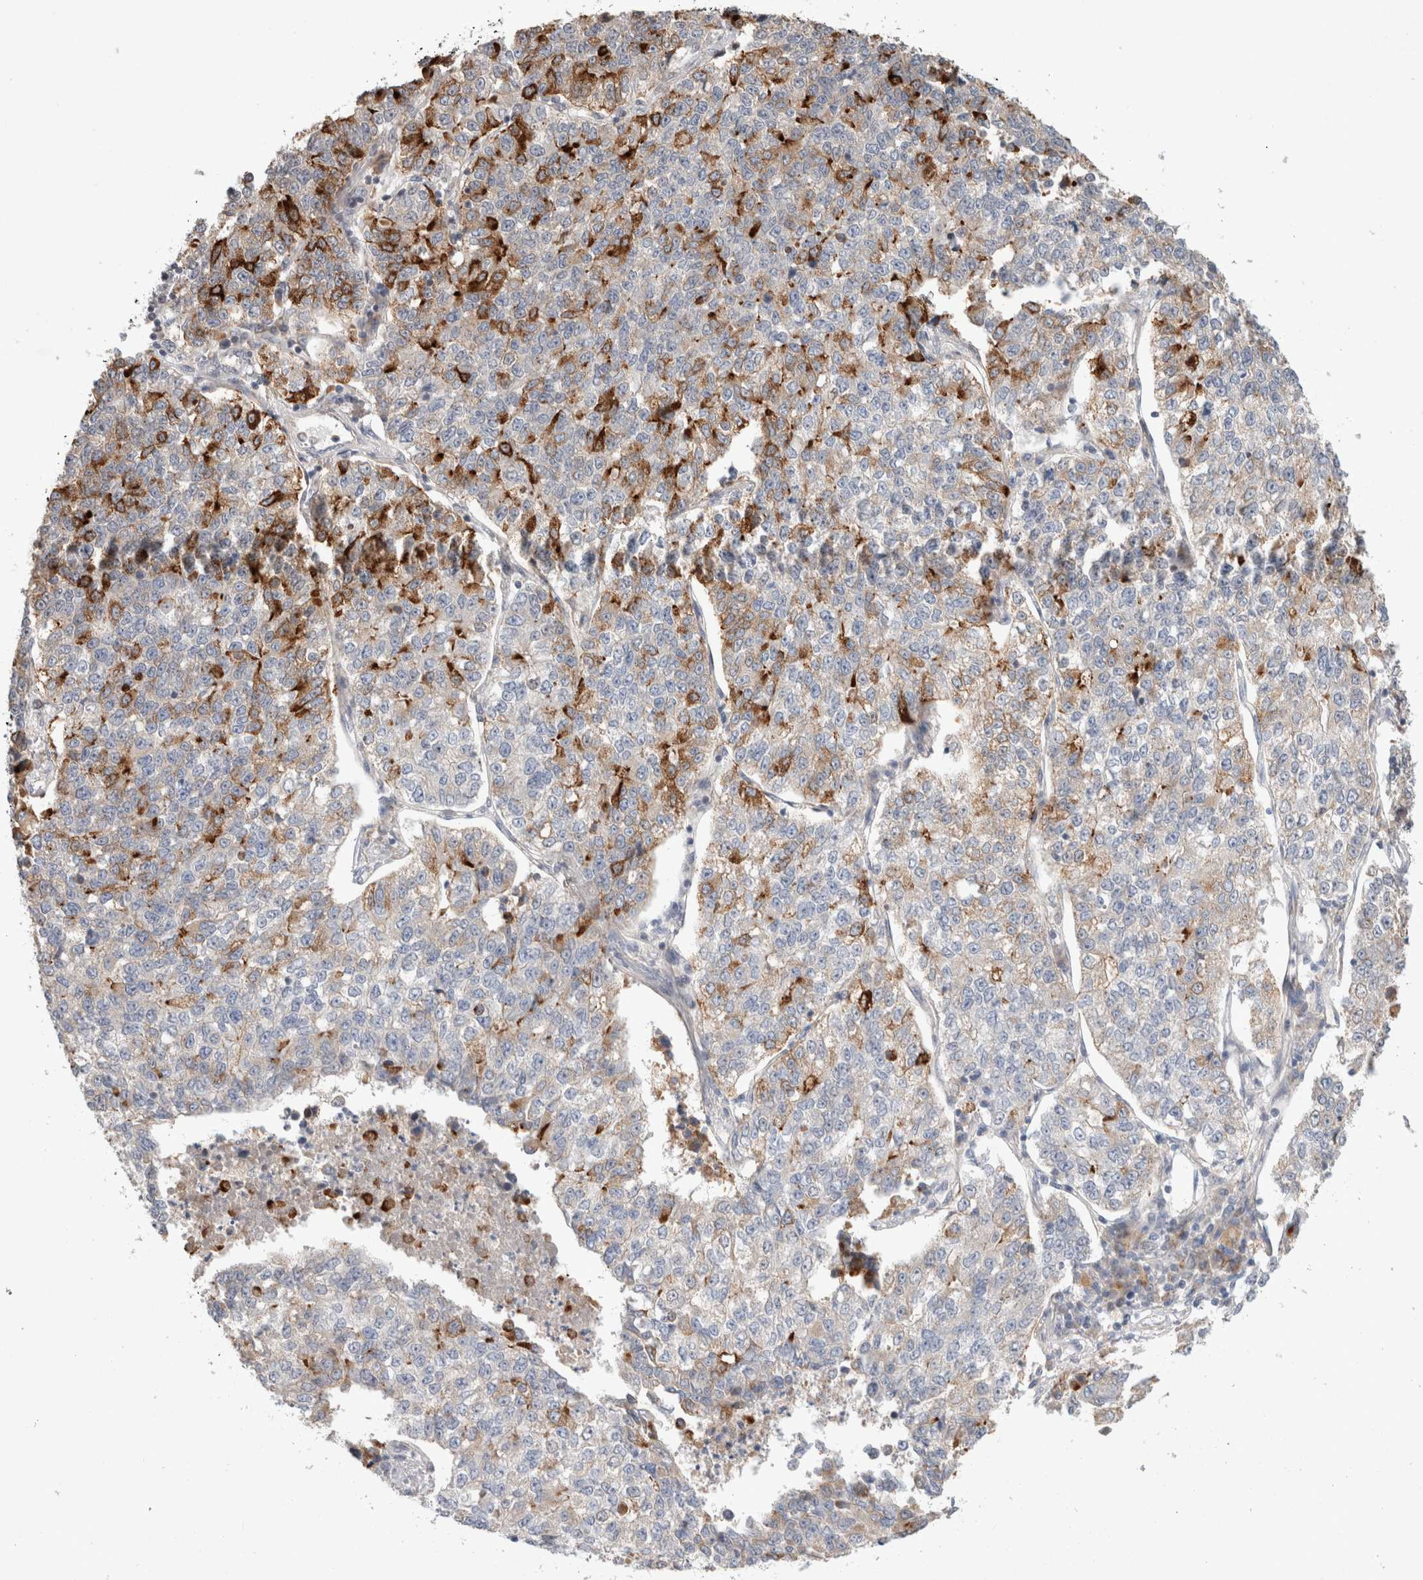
{"staining": {"intensity": "moderate", "quantity": "25%-75%", "location": "cytoplasmic/membranous"}, "tissue": "lung cancer", "cell_type": "Tumor cells", "image_type": "cancer", "snomed": [{"axis": "morphology", "description": "Adenocarcinoma, NOS"}, {"axis": "topography", "description": "Lung"}], "caption": "Lung cancer (adenocarcinoma) was stained to show a protein in brown. There is medium levels of moderate cytoplasmic/membranous positivity in about 25%-75% of tumor cells.", "gene": "SYDE2", "patient": {"sex": "male", "age": 49}}